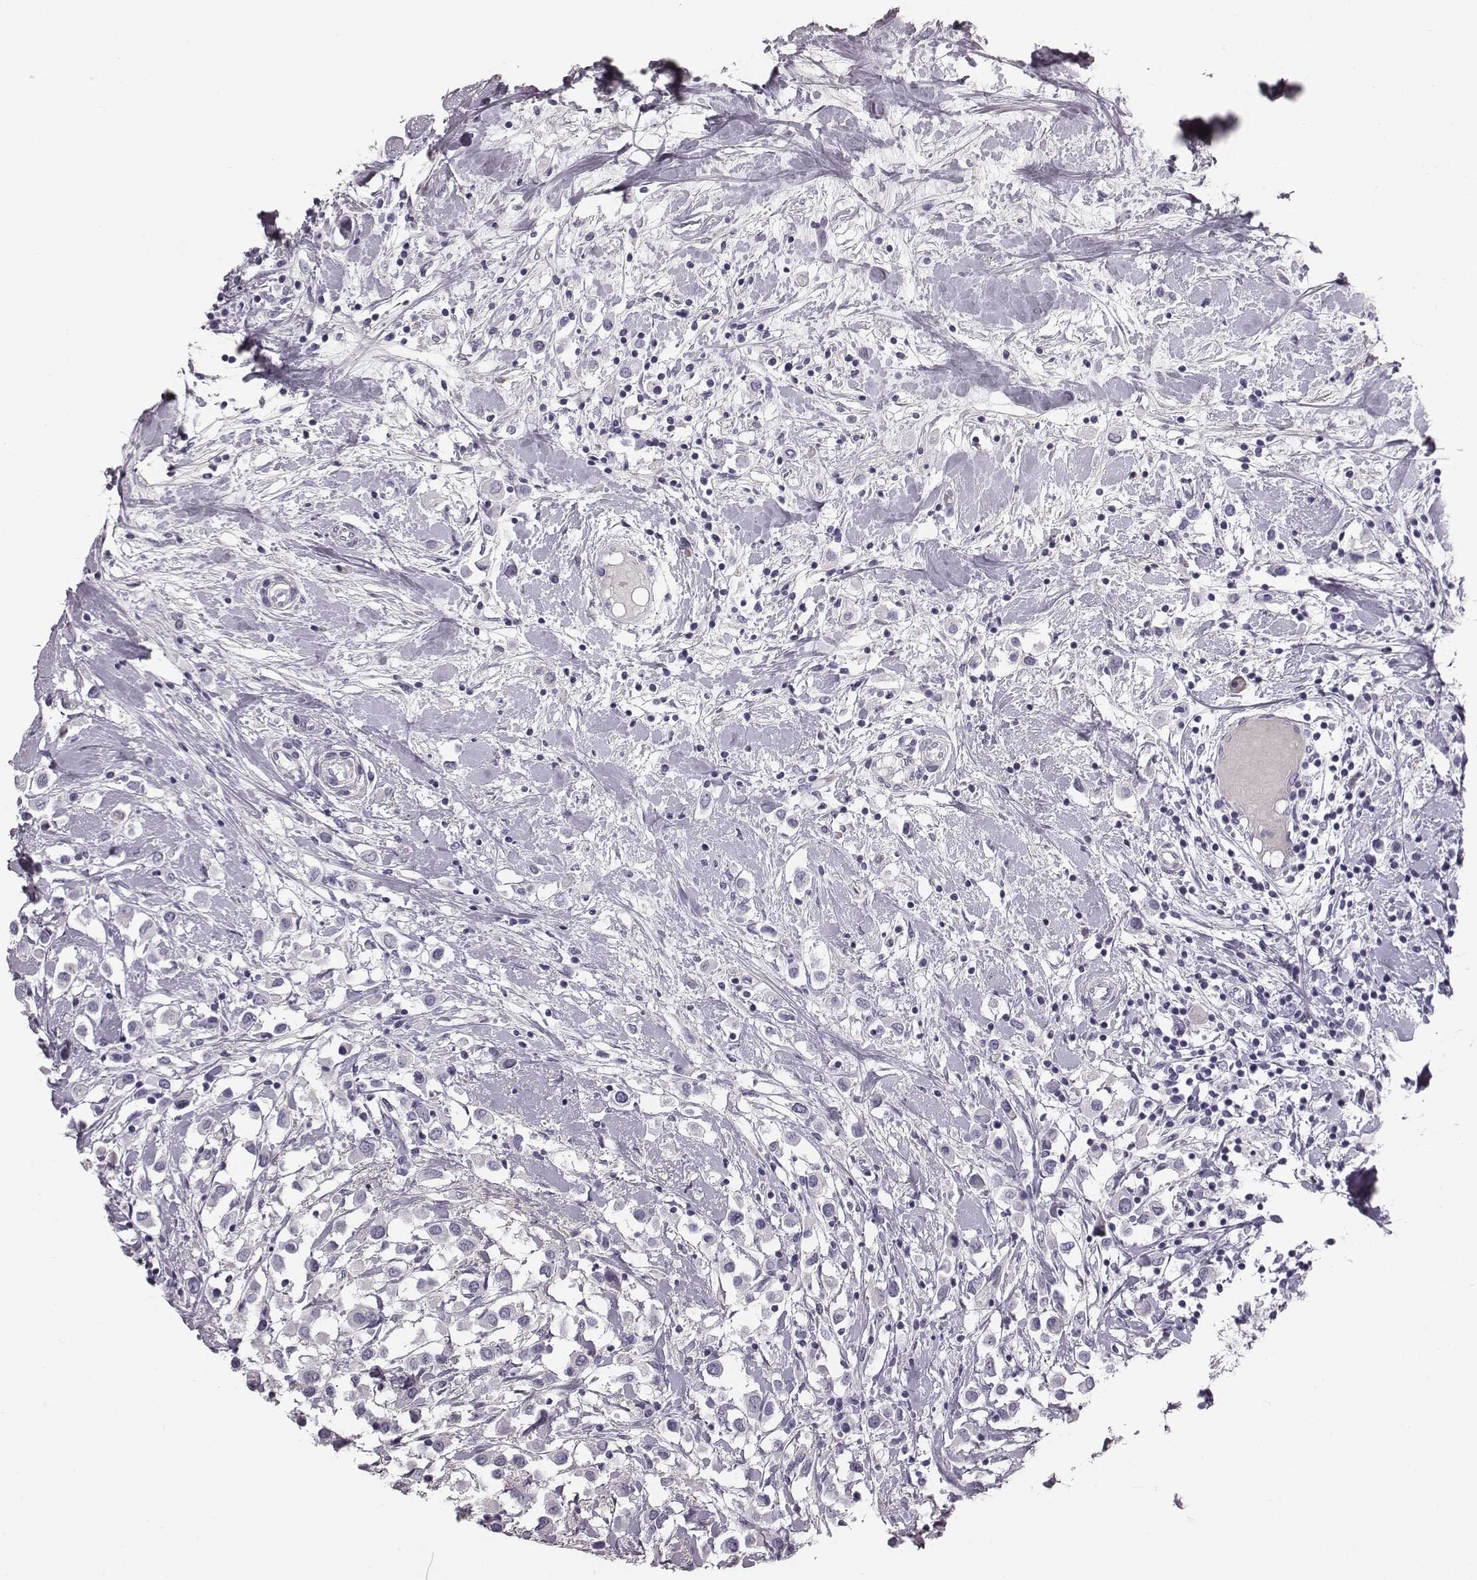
{"staining": {"intensity": "negative", "quantity": "none", "location": "none"}, "tissue": "breast cancer", "cell_type": "Tumor cells", "image_type": "cancer", "snomed": [{"axis": "morphology", "description": "Duct carcinoma"}, {"axis": "topography", "description": "Breast"}], "caption": "Tumor cells show no significant protein expression in breast infiltrating ductal carcinoma.", "gene": "CRISP1", "patient": {"sex": "female", "age": 61}}